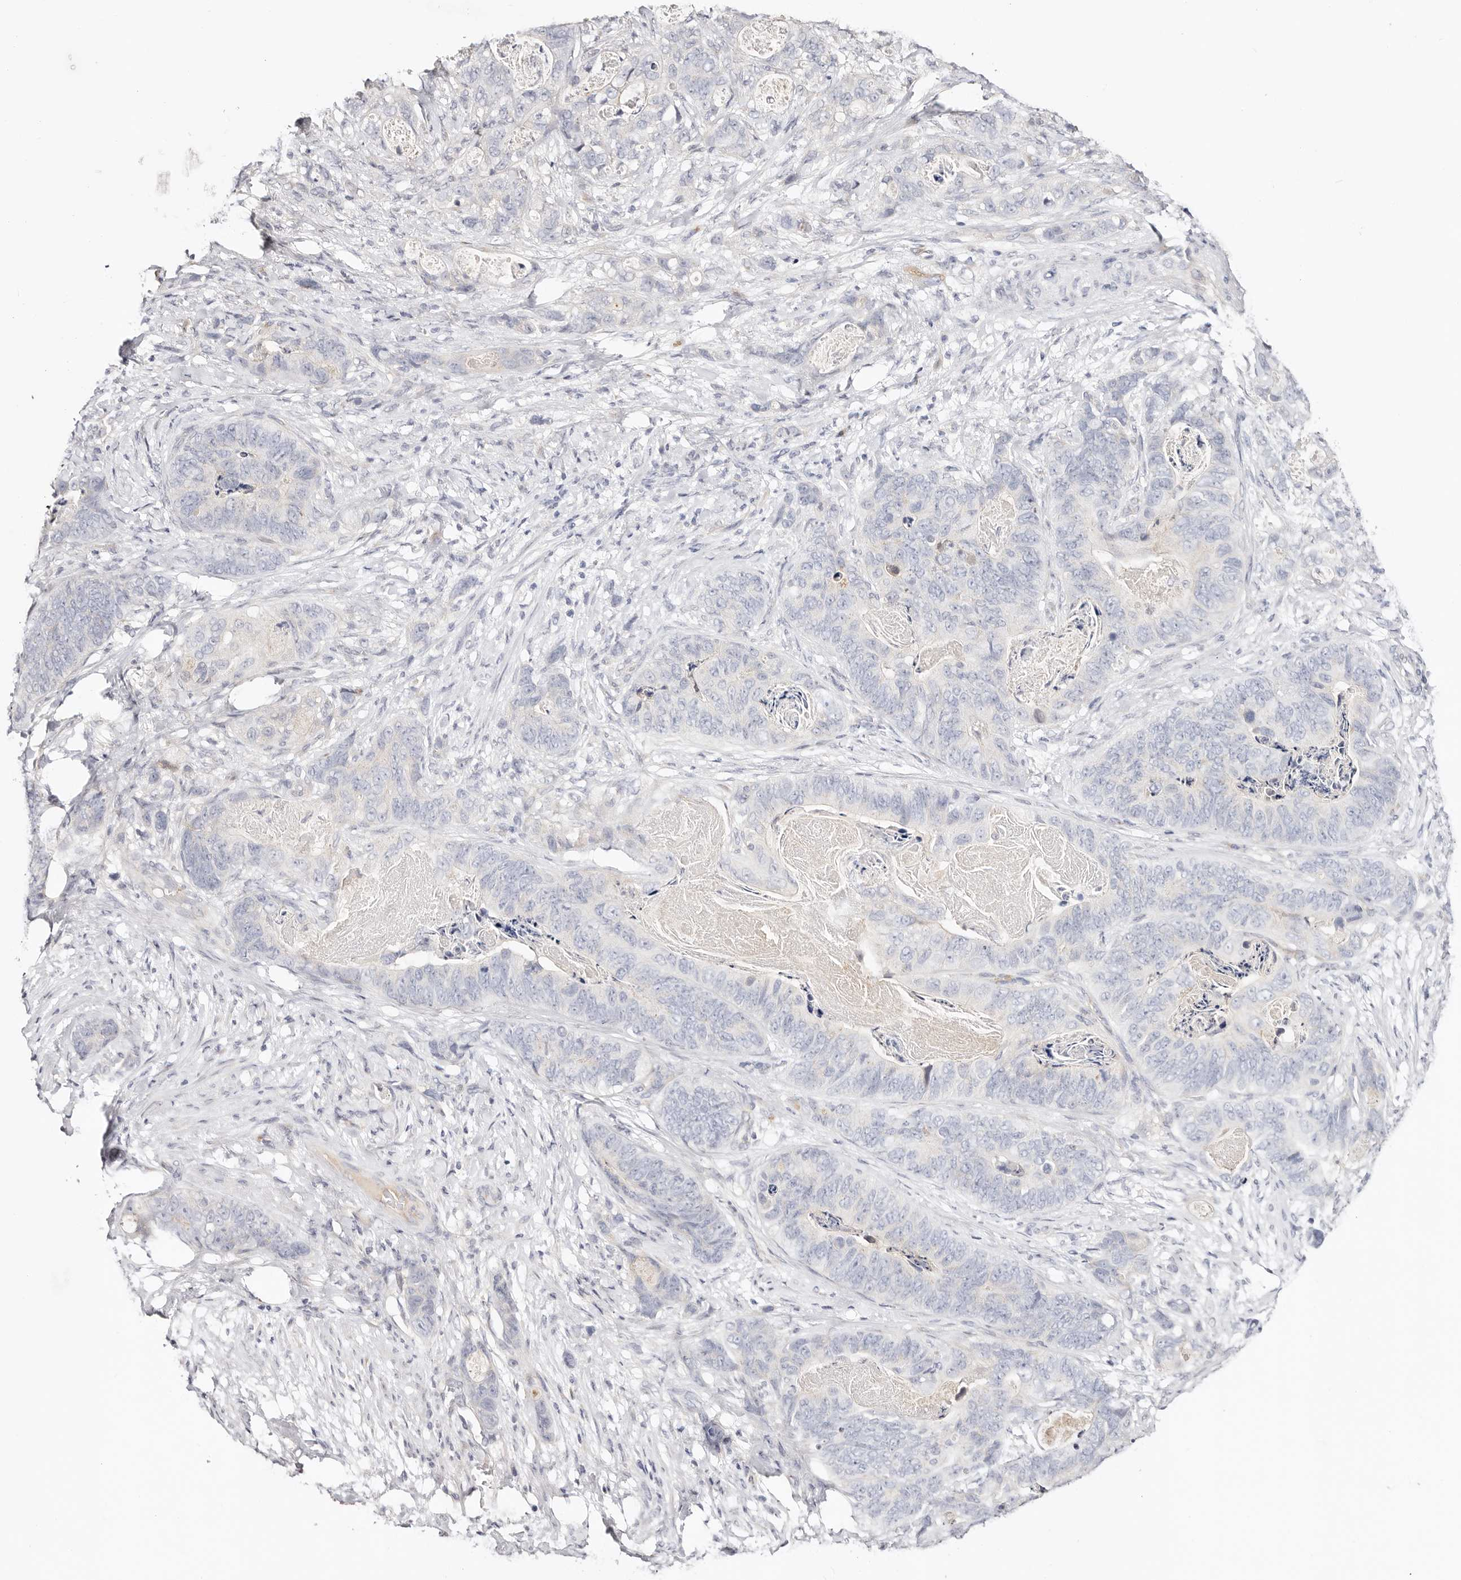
{"staining": {"intensity": "negative", "quantity": "none", "location": "none"}, "tissue": "stomach cancer", "cell_type": "Tumor cells", "image_type": "cancer", "snomed": [{"axis": "morphology", "description": "Normal tissue, NOS"}, {"axis": "morphology", "description": "Adenocarcinoma, NOS"}, {"axis": "topography", "description": "Stomach"}], "caption": "The immunohistochemistry image has no significant staining in tumor cells of adenocarcinoma (stomach) tissue.", "gene": "DNASE1", "patient": {"sex": "female", "age": 89}}